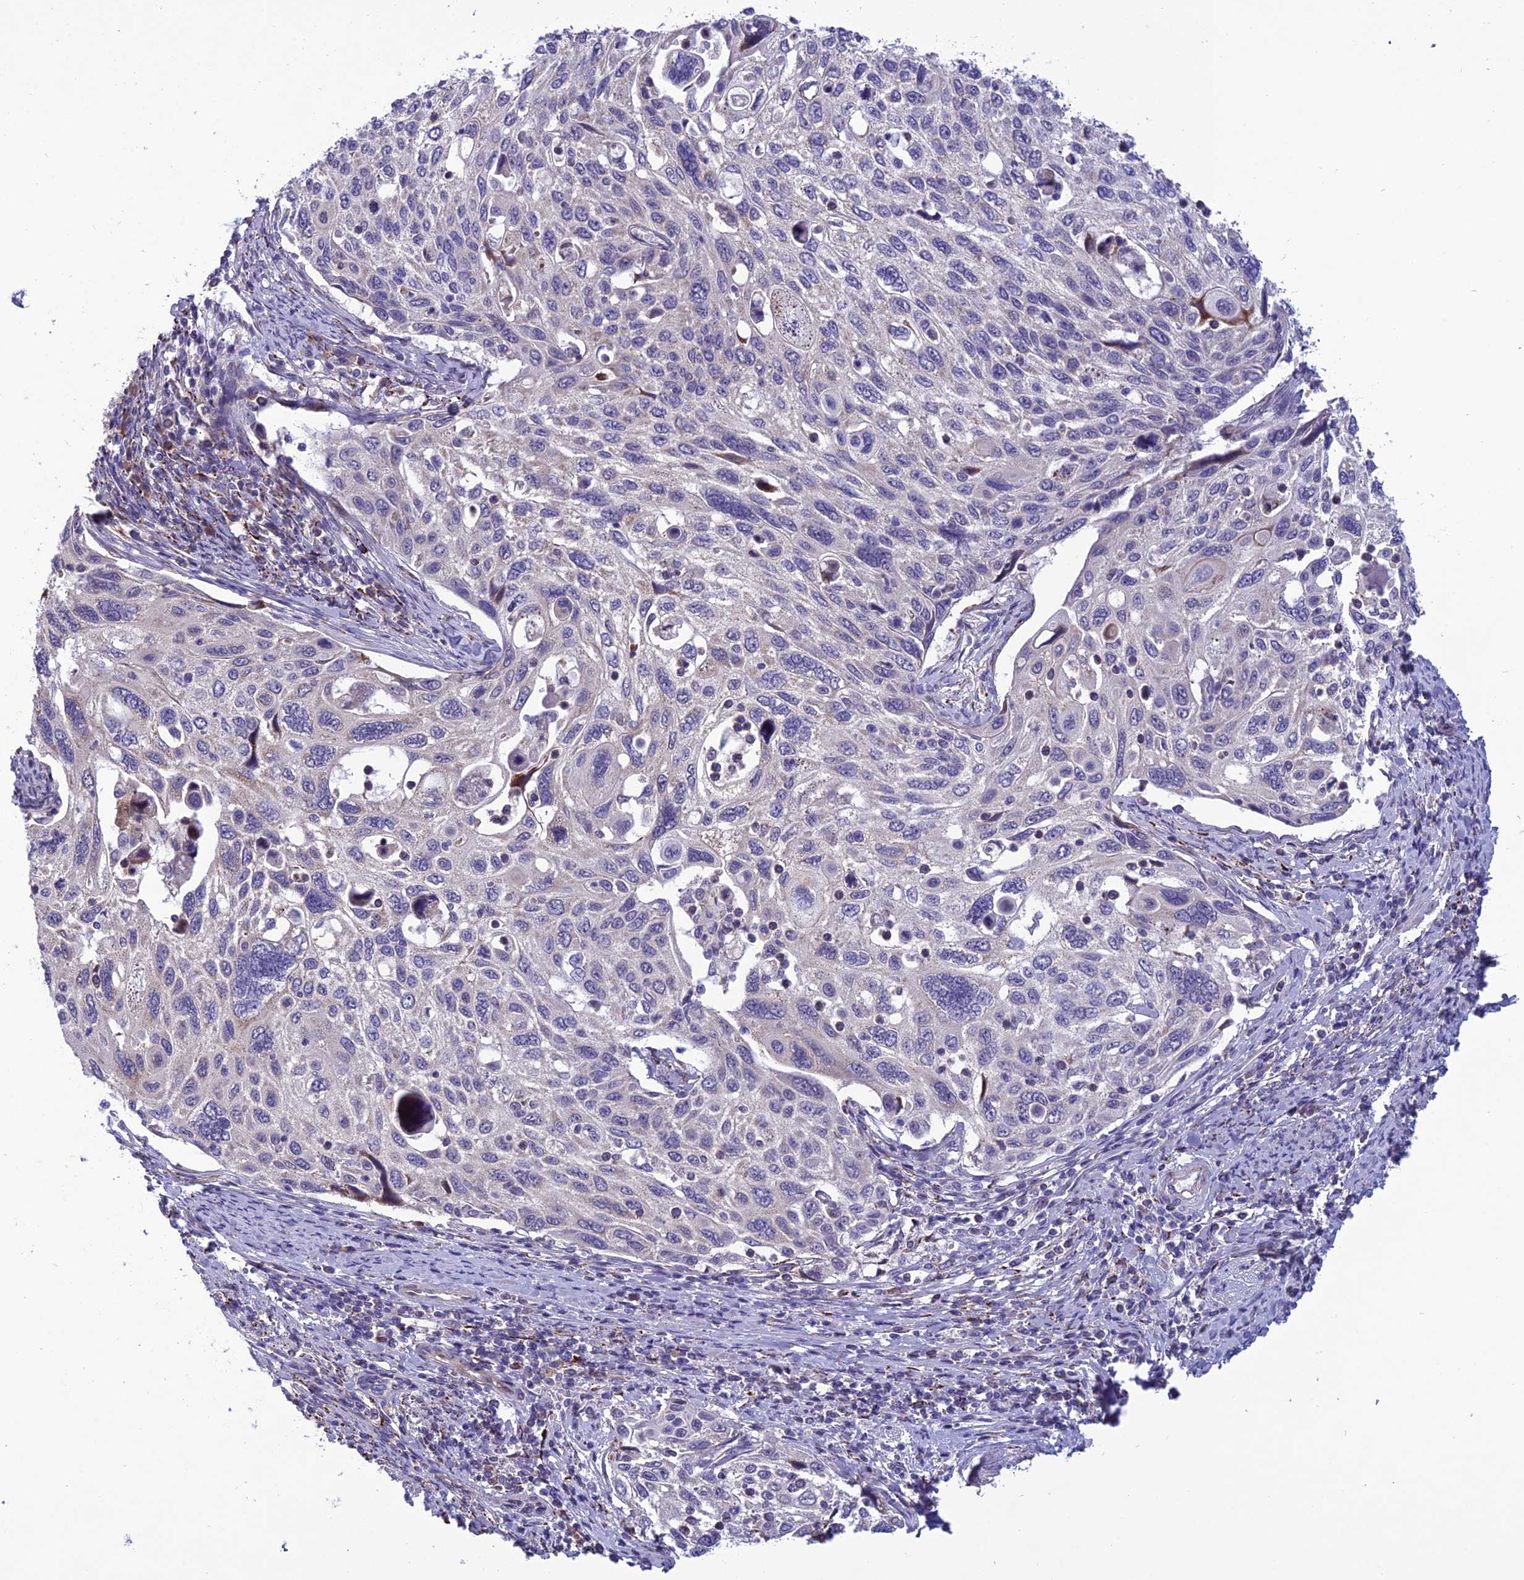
{"staining": {"intensity": "negative", "quantity": "none", "location": "none"}, "tissue": "cervical cancer", "cell_type": "Tumor cells", "image_type": "cancer", "snomed": [{"axis": "morphology", "description": "Squamous cell carcinoma, NOS"}, {"axis": "topography", "description": "Cervix"}], "caption": "High magnification brightfield microscopy of cervical cancer stained with DAB (3,3'-diaminobenzidine) (brown) and counterstained with hematoxylin (blue): tumor cells show no significant staining.", "gene": "PSMF1", "patient": {"sex": "female", "age": 70}}